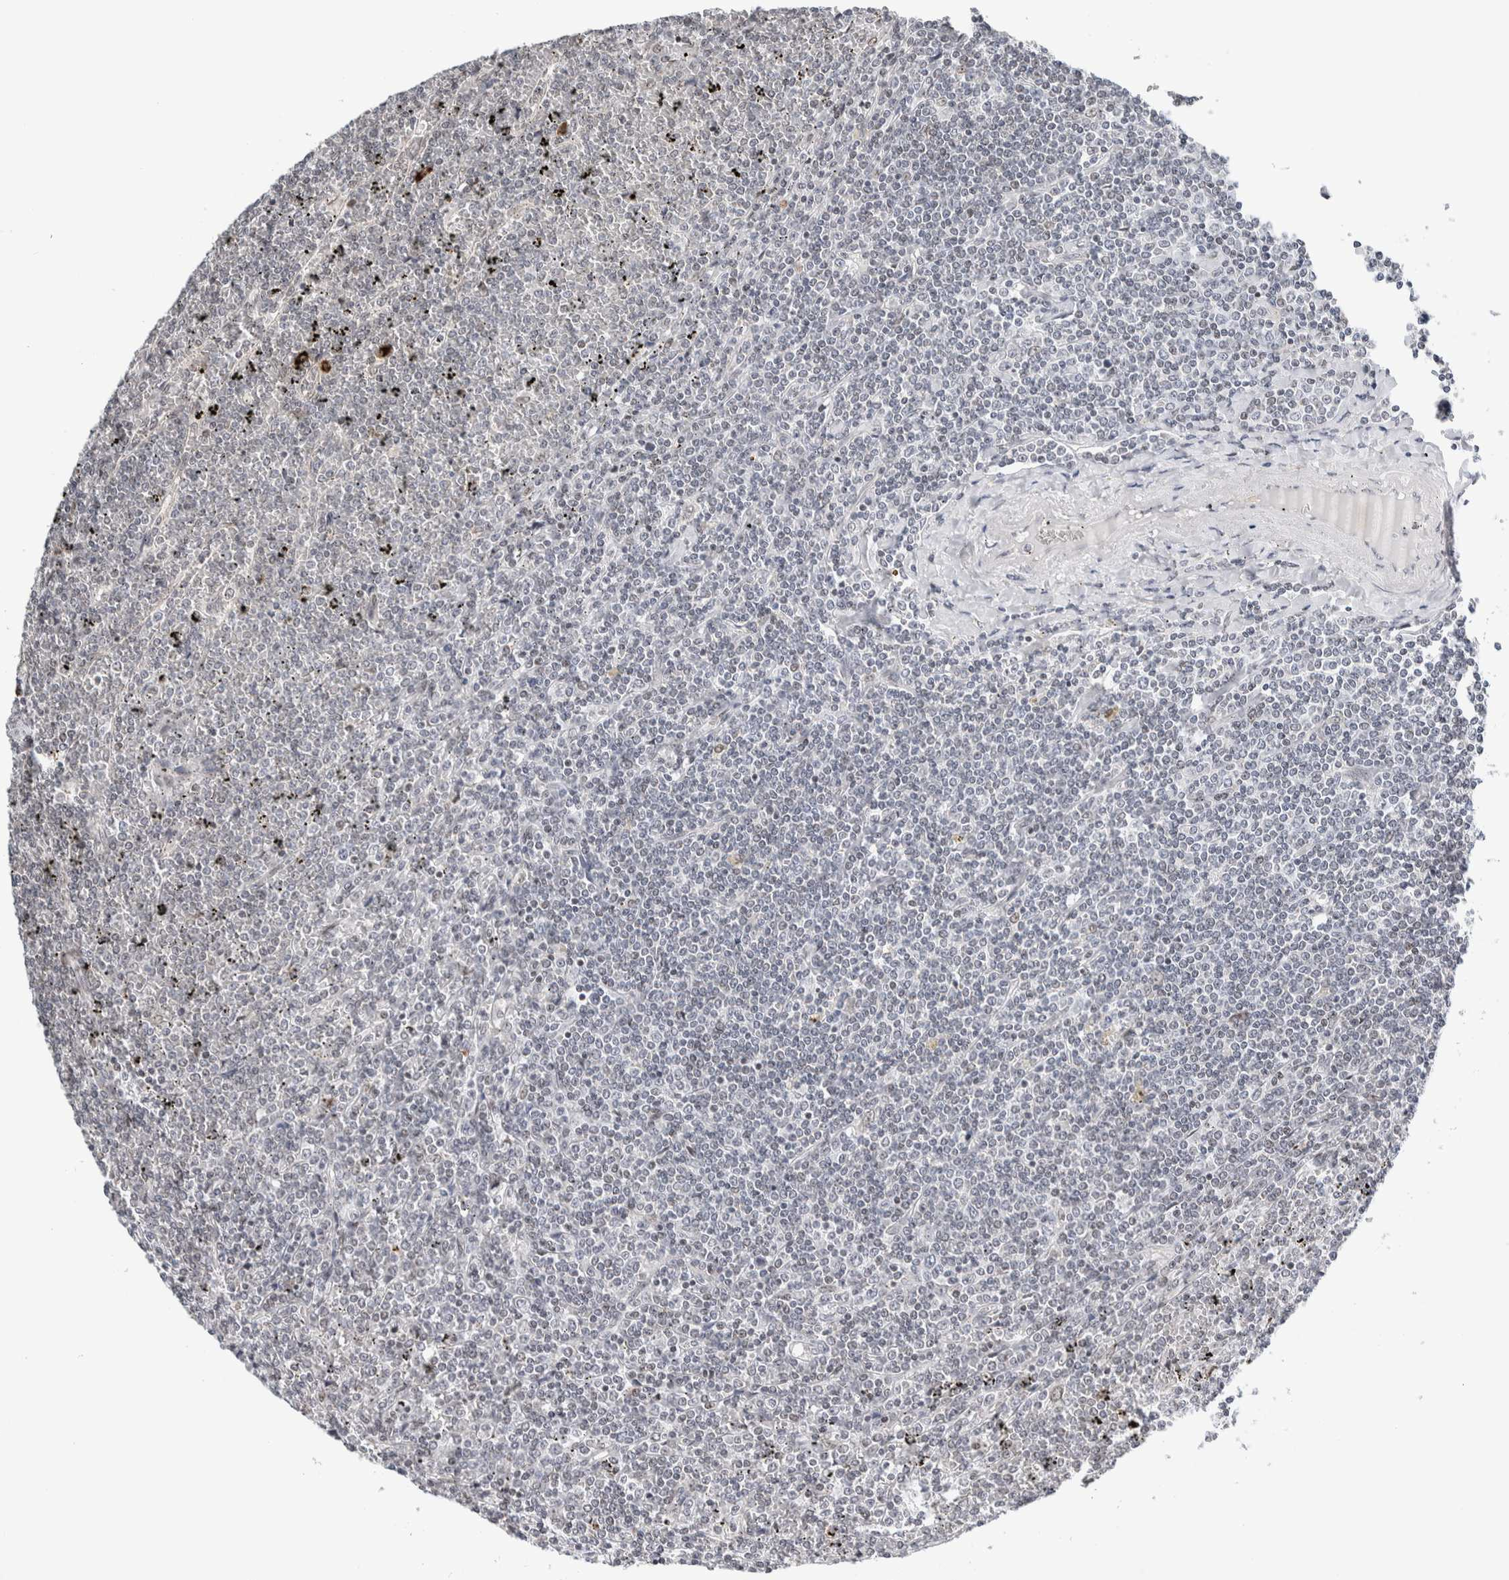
{"staining": {"intensity": "negative", "quantity": "none", "location": "none"}, "tissue": "lymphoma", "cell_type": "Tumor cells", "image_type": "cancer", "snomed": [{"axis": "morphology", "description": "Malignant lymphoma, non-Hodgkin's type, Low grade"}, {"axis": "topography", "description": "Spleen"}], "caption": "IHC photomicrograph of malignant lymphoma, non-Hodgkin's type (low-grade) stained for a protein (brown), which reveals no staining in tumor cells. (Brightfield microscopy of DAB (3,3'-diaminobenzidine) immunohistochemistry (IHC) at high magnification).", "gene": "NEUROD1", "patient": {"sex": "female", "age": 19}}